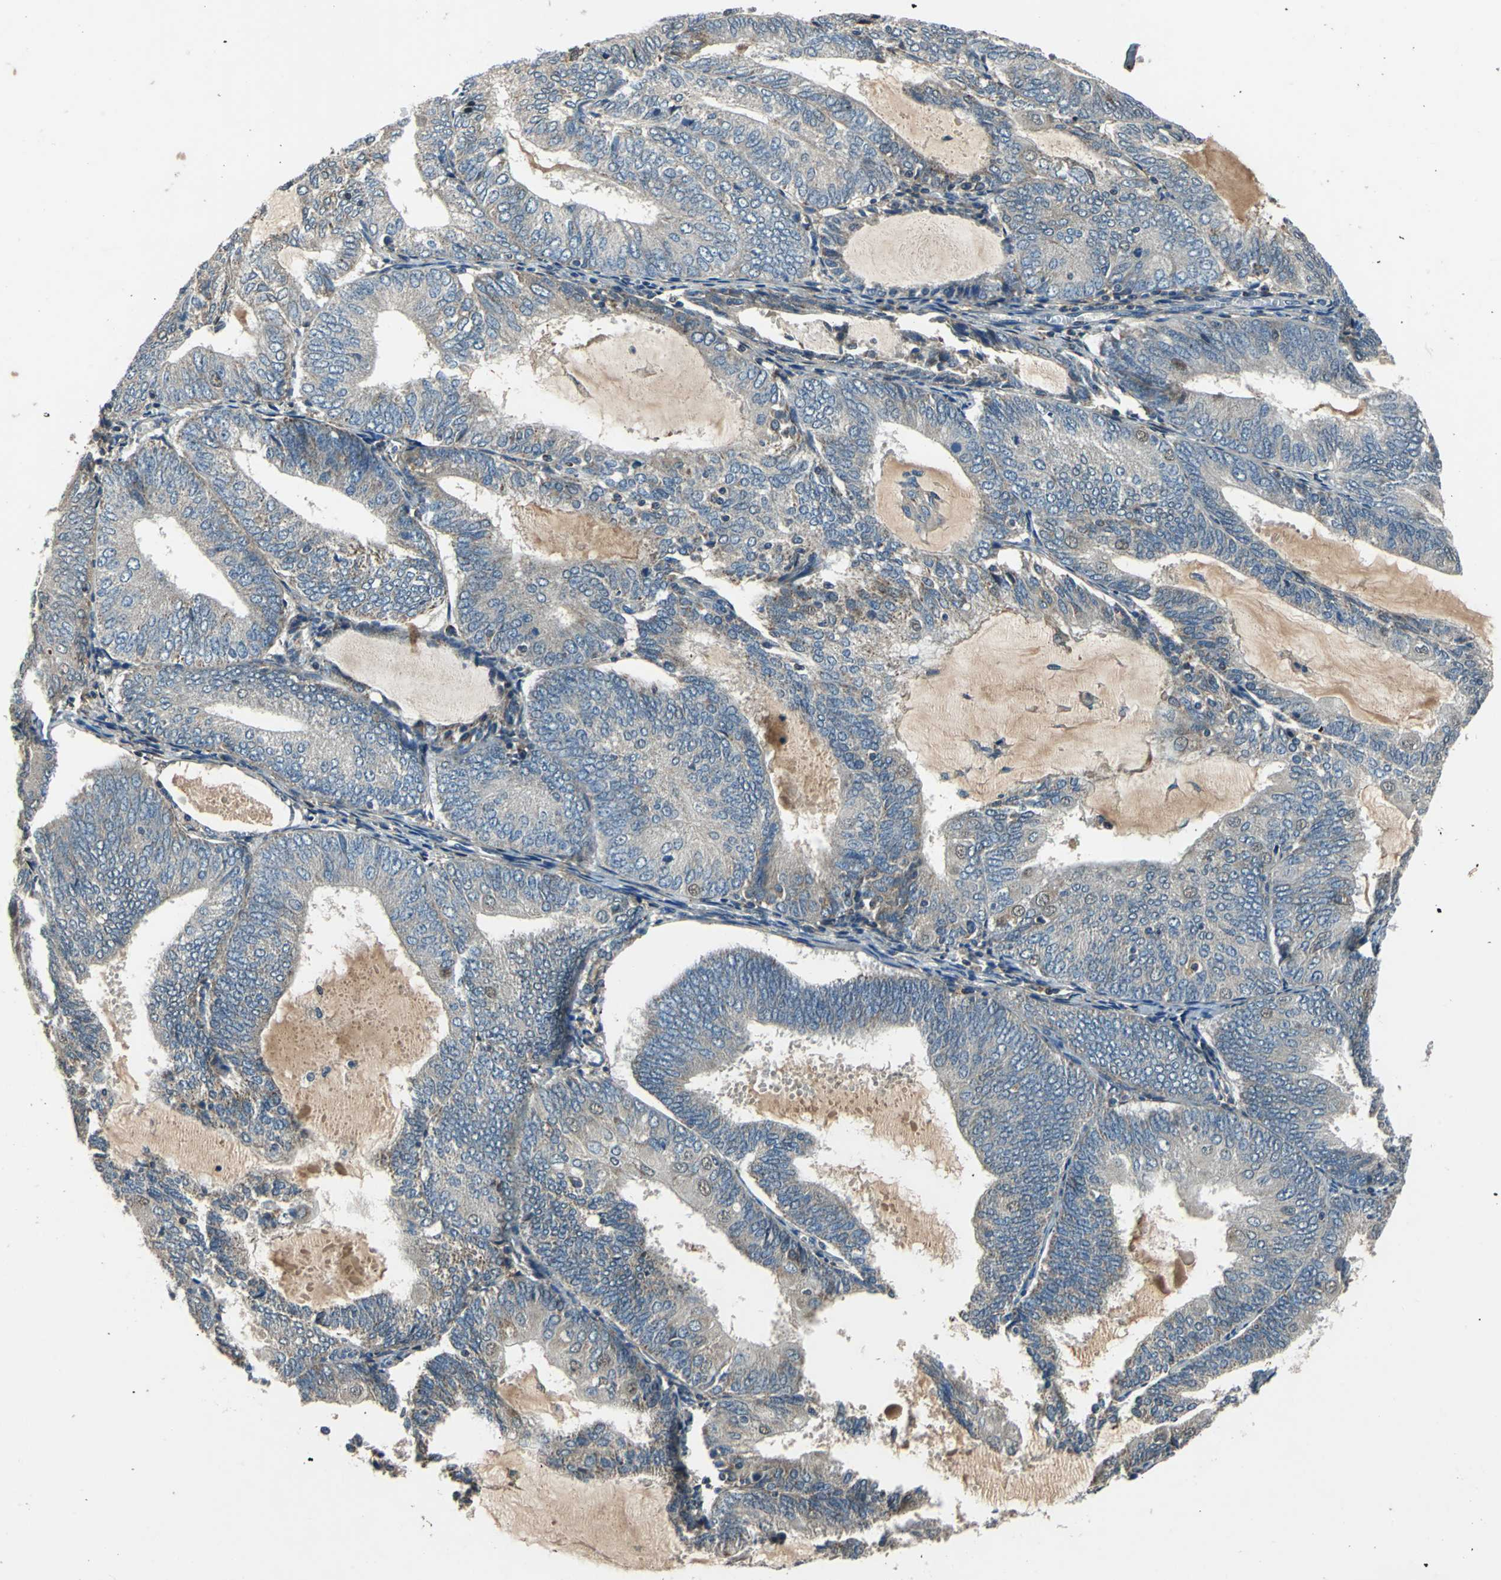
{"staining": {"intensity": "weak", "quantity": "25%-75%", "location": "cytoplasmic/membranous"}, "tissue": "endometrial cancer", "cell_type": "Tumor cells", "image_type": "cancer", "snomed": [{"axis": "morphology", "description": "Adenocarcinoma, NOS"}, {"axis": "topography", "description": "Endometrium"}], "caption": "A high-resolution image shows IHC staining of endometrial cancer (adenocarcinoma), which reveals weak cytoplasmic/membranous positivity in approximately 25%-75% of tumor cells.", "gene": "SLC19A2", "patient": {"sex": "female", "age": 81}}